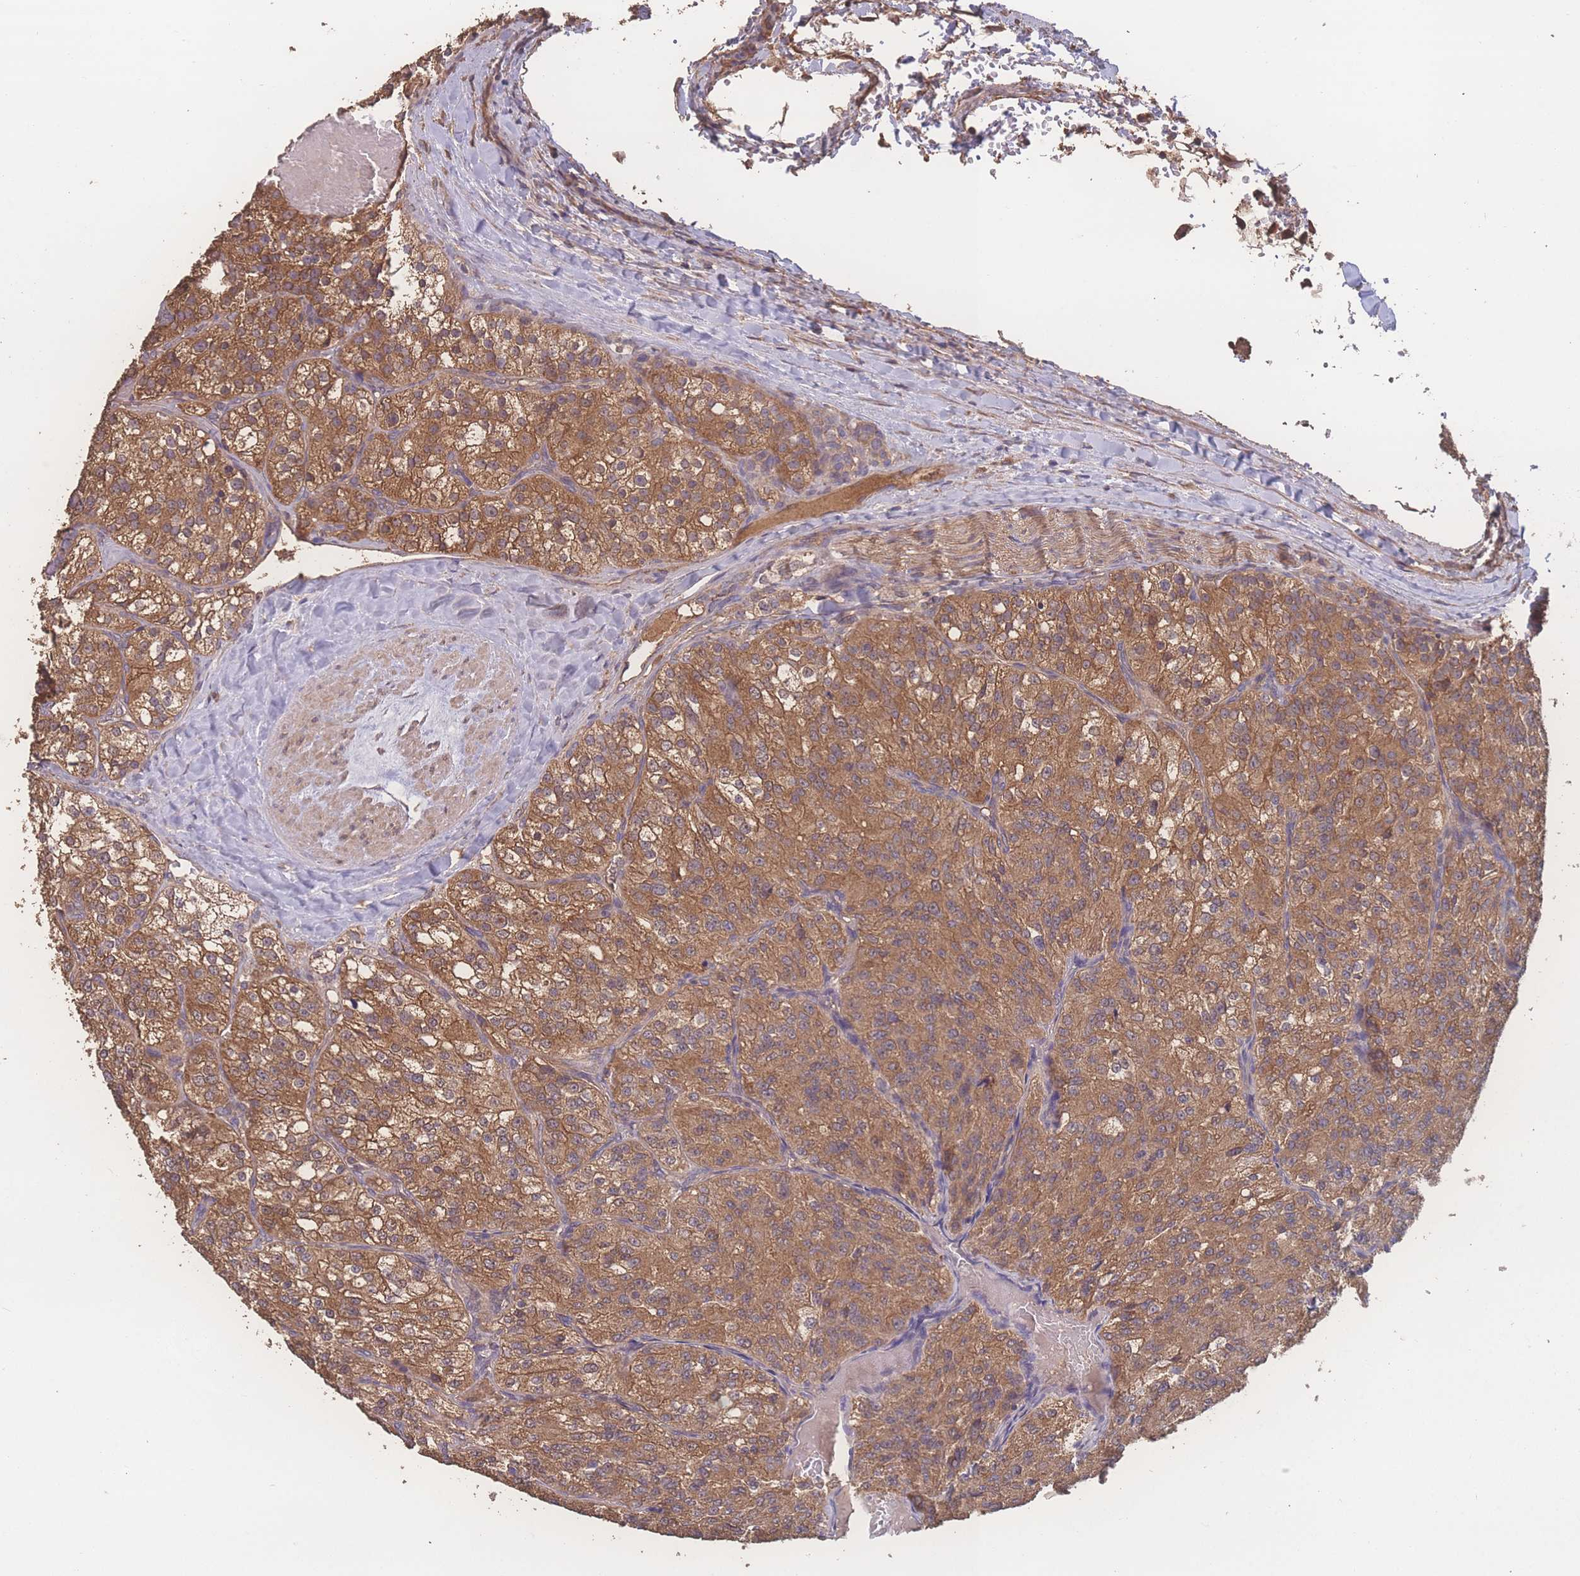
{"staining": {"intensity": "moderate", "quantity": ">75%", "location": "cytoplasmic/membranous"}, "tissue": "renal cancer", "cell_type": "Tumor cells", "image_type": "cancer", "snomed": [{"axis": "morphology", "description": "Adenocarcinoma, NOS"}, {"axis": "topography", "description": "Kidney"}], "caption": "This photomicrograph displays immunohistochemistry (IHC) staining of human adenocarcinoma (renal), with medium moderate cytoplasmic/membranous expression in about >75% of tumor cells.", "gene": "ATXN10", "patient": {"sex": "female", "age": 63}}